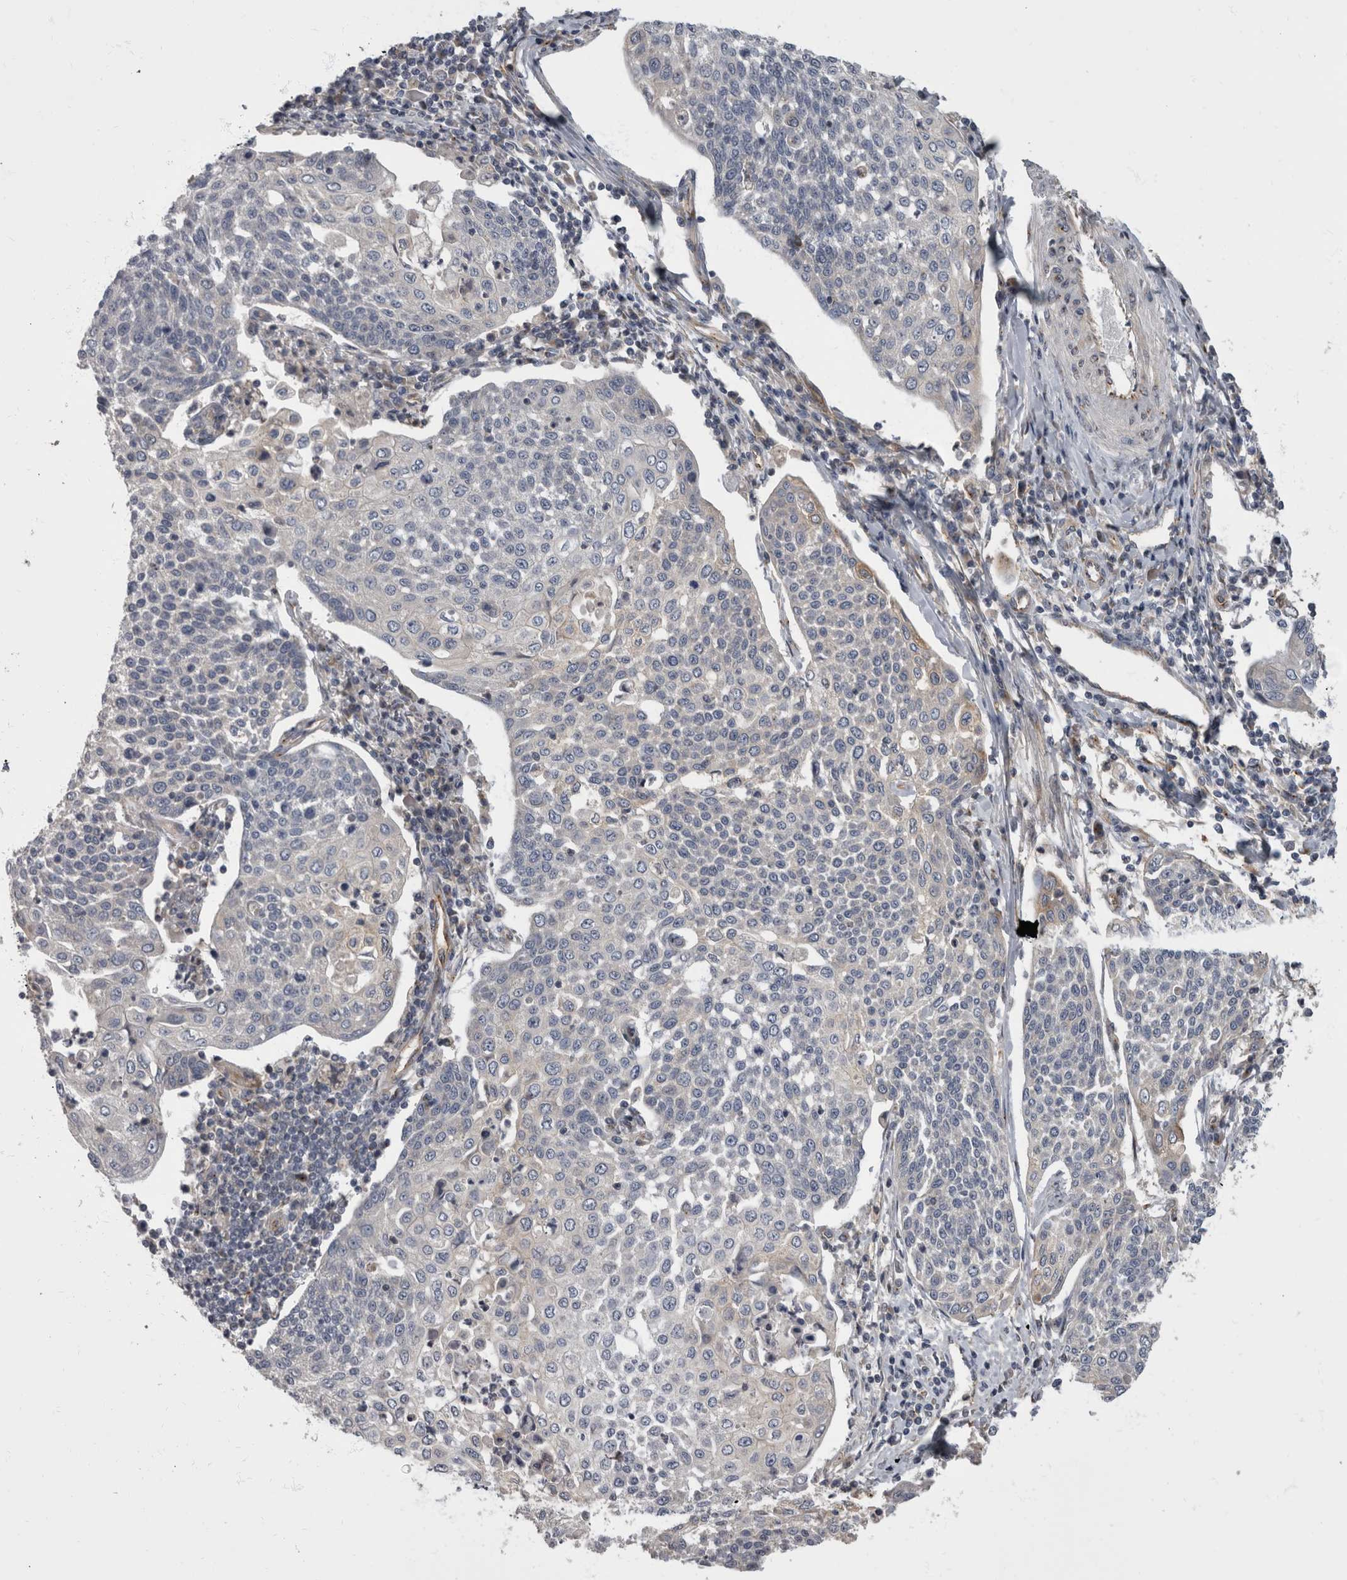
{"staining": {"intensity": "negative", "quantity": "none", "location": "none"}, "tissue": "cervical cancer", "cell_type": "Tumor cells", "image_type": "cancer", "snomed": [{"axis": "morphology", "description": "Squamous cell carcinoma, NOS"}, {"axis": "topography", "description": "Cervix"}], "caption": "DAB immunohistochemical staining of human squamous cell carcinoma (cervical) displays no significant positivity in tumor cells.", "gene": "HOOK3", "patient": {"sex": "female", "age": 34}}